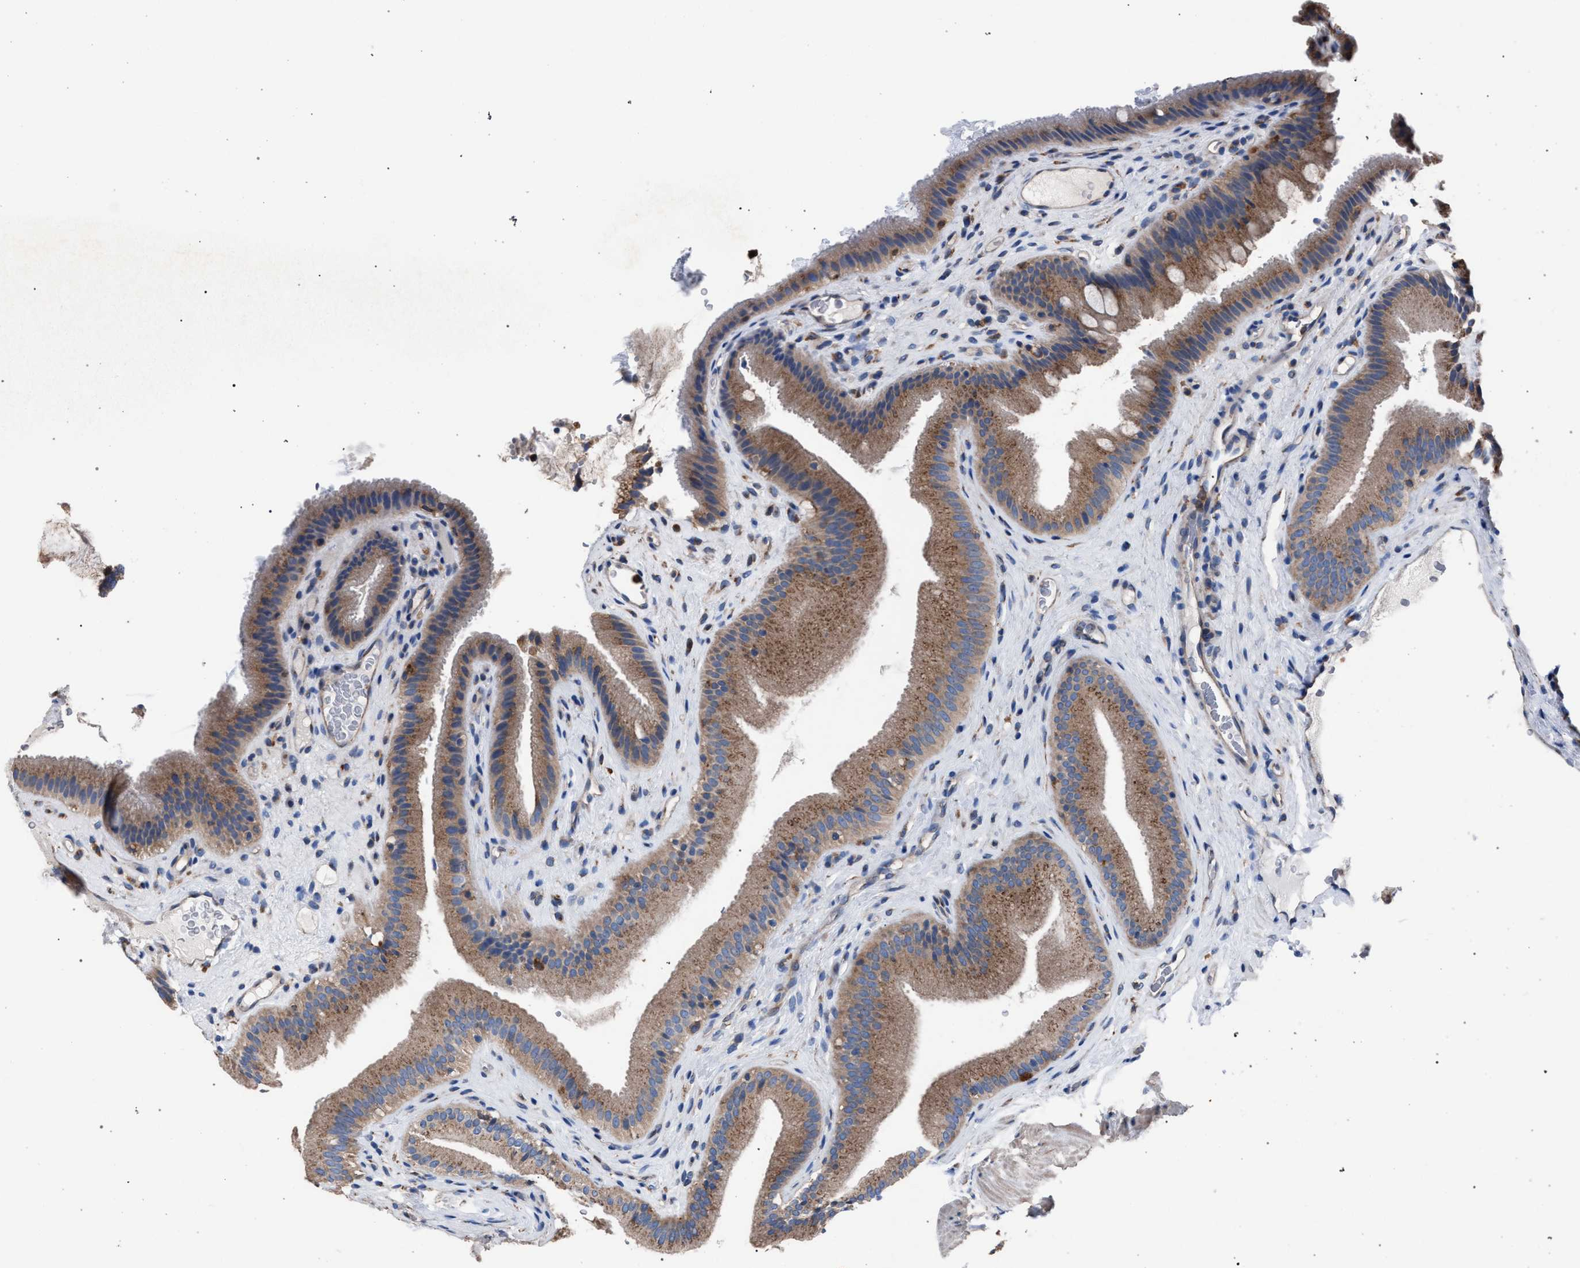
{"staining": {"intensity": "moderate", "quantity": ">75%", "location": "cytoplasmic/membranous"}, "tissue": "gallbladder", "cell_type": "Glandular cells", "image_type": "normal", "snomed": [{"axis": "morphology", "description": "Normal tissue, NOS"}, {"axis": "topography", "description": "Gallbladder"}], "caption": "This photomicrograph exhibits immunohistochemistry (IHC) staining of benign gallbladder, with medium moderate cytoplasmic/membranous staining in about >75% of glandular cells.", "gene": "ATP6V0A1", "patient": {"sex": "male", "age": 49}}